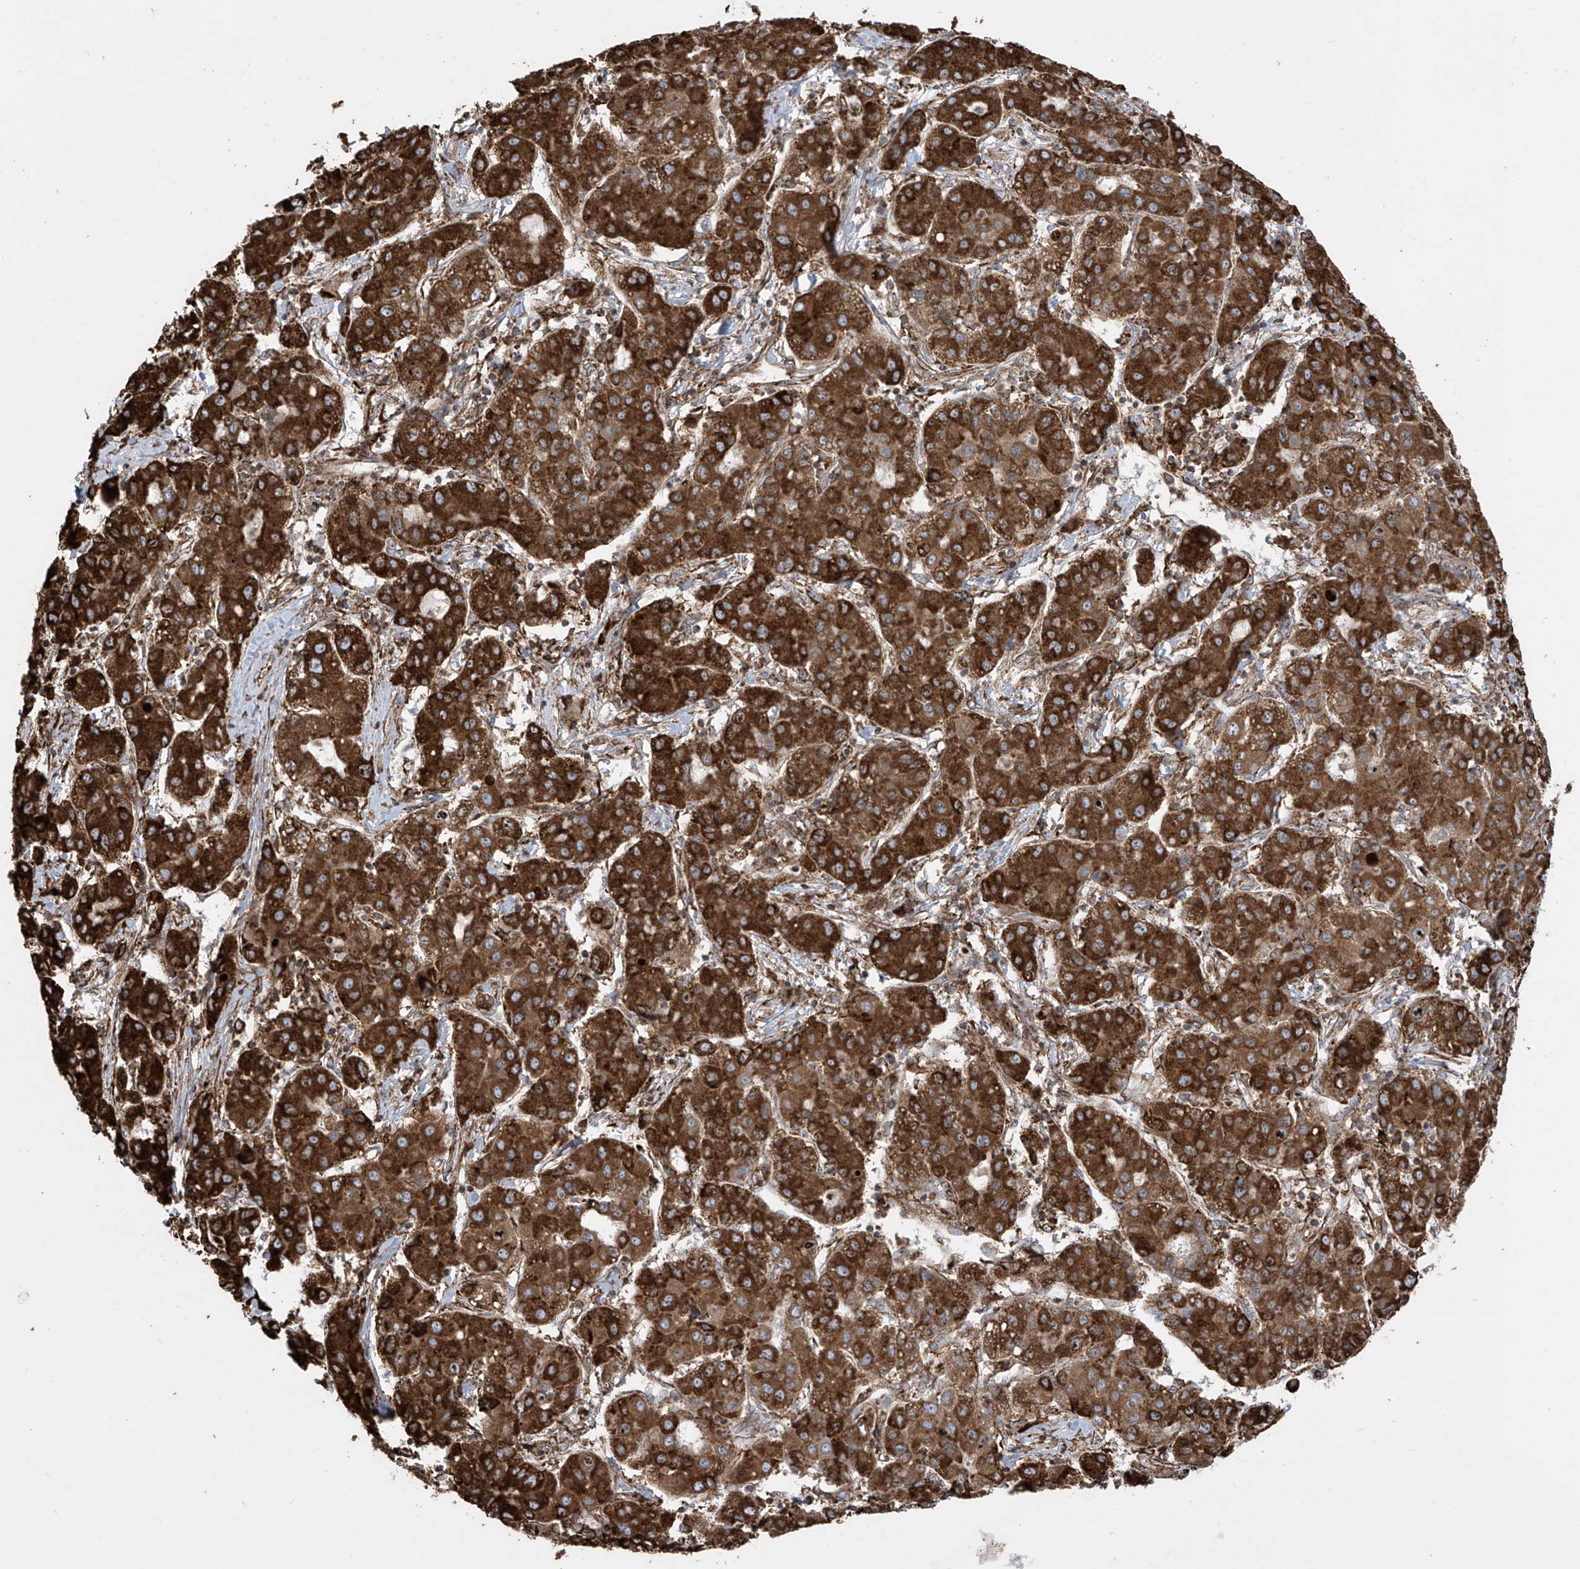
{"staining": {"intensity": "strong", "quantity": ">75%", "location": "cytoplasmic/membranous"}, "tissue": "liver cancer", "cell_type": "Tumor cells", "image_type": "cancer", "snomed": [{"axis": "morphology", "description": "Carcinoma, Hepatocellular, NOS"}, {"axis": "topography", "description": "Liver"}], "caption": "Liver hepatocellular carcinoma stained with a brown dye demonstrates strong cytoplasmic/membranous positive staining in about >75% of tumor cells.", "gene": "MX1", "patient": {"sex": "male", "age": 65}}